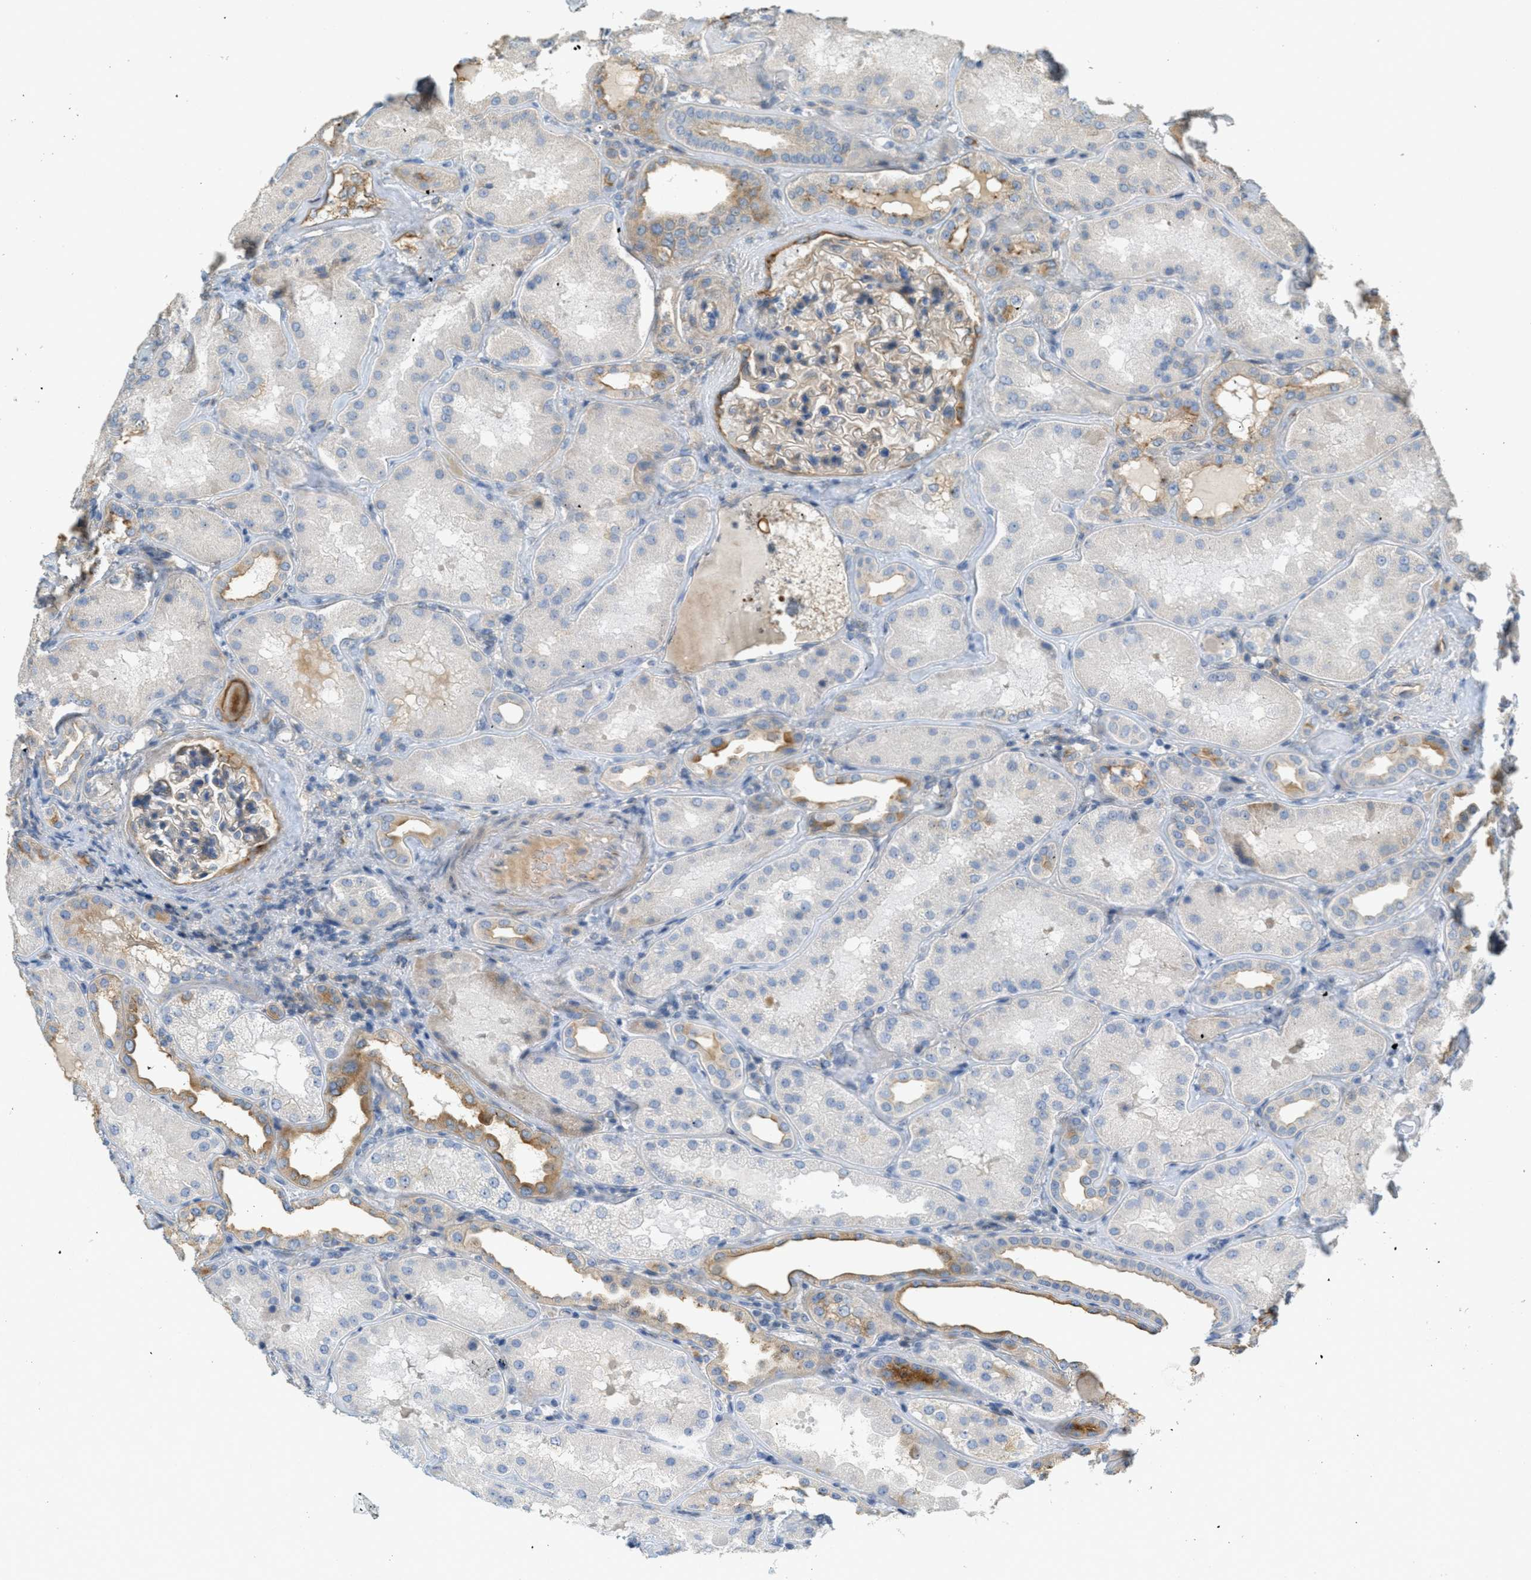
{"staining": {"intensity": "negative", "quantity": "none", "location": "none"}, "tissue": "kidney", "cell_type": "Cells in glomeruli", "image_type": "normal", "snomed": [{"axis": "morphology", "description": "Normal tissue, NOS"}, {"axis": "topography", "description": "Kidney"}], "caption": "IHC of normal human kidney exhibits no positivity in cells in glomeruli.", "gene": "ADCY5", "patient": {"sex": "female", "age": 56}}